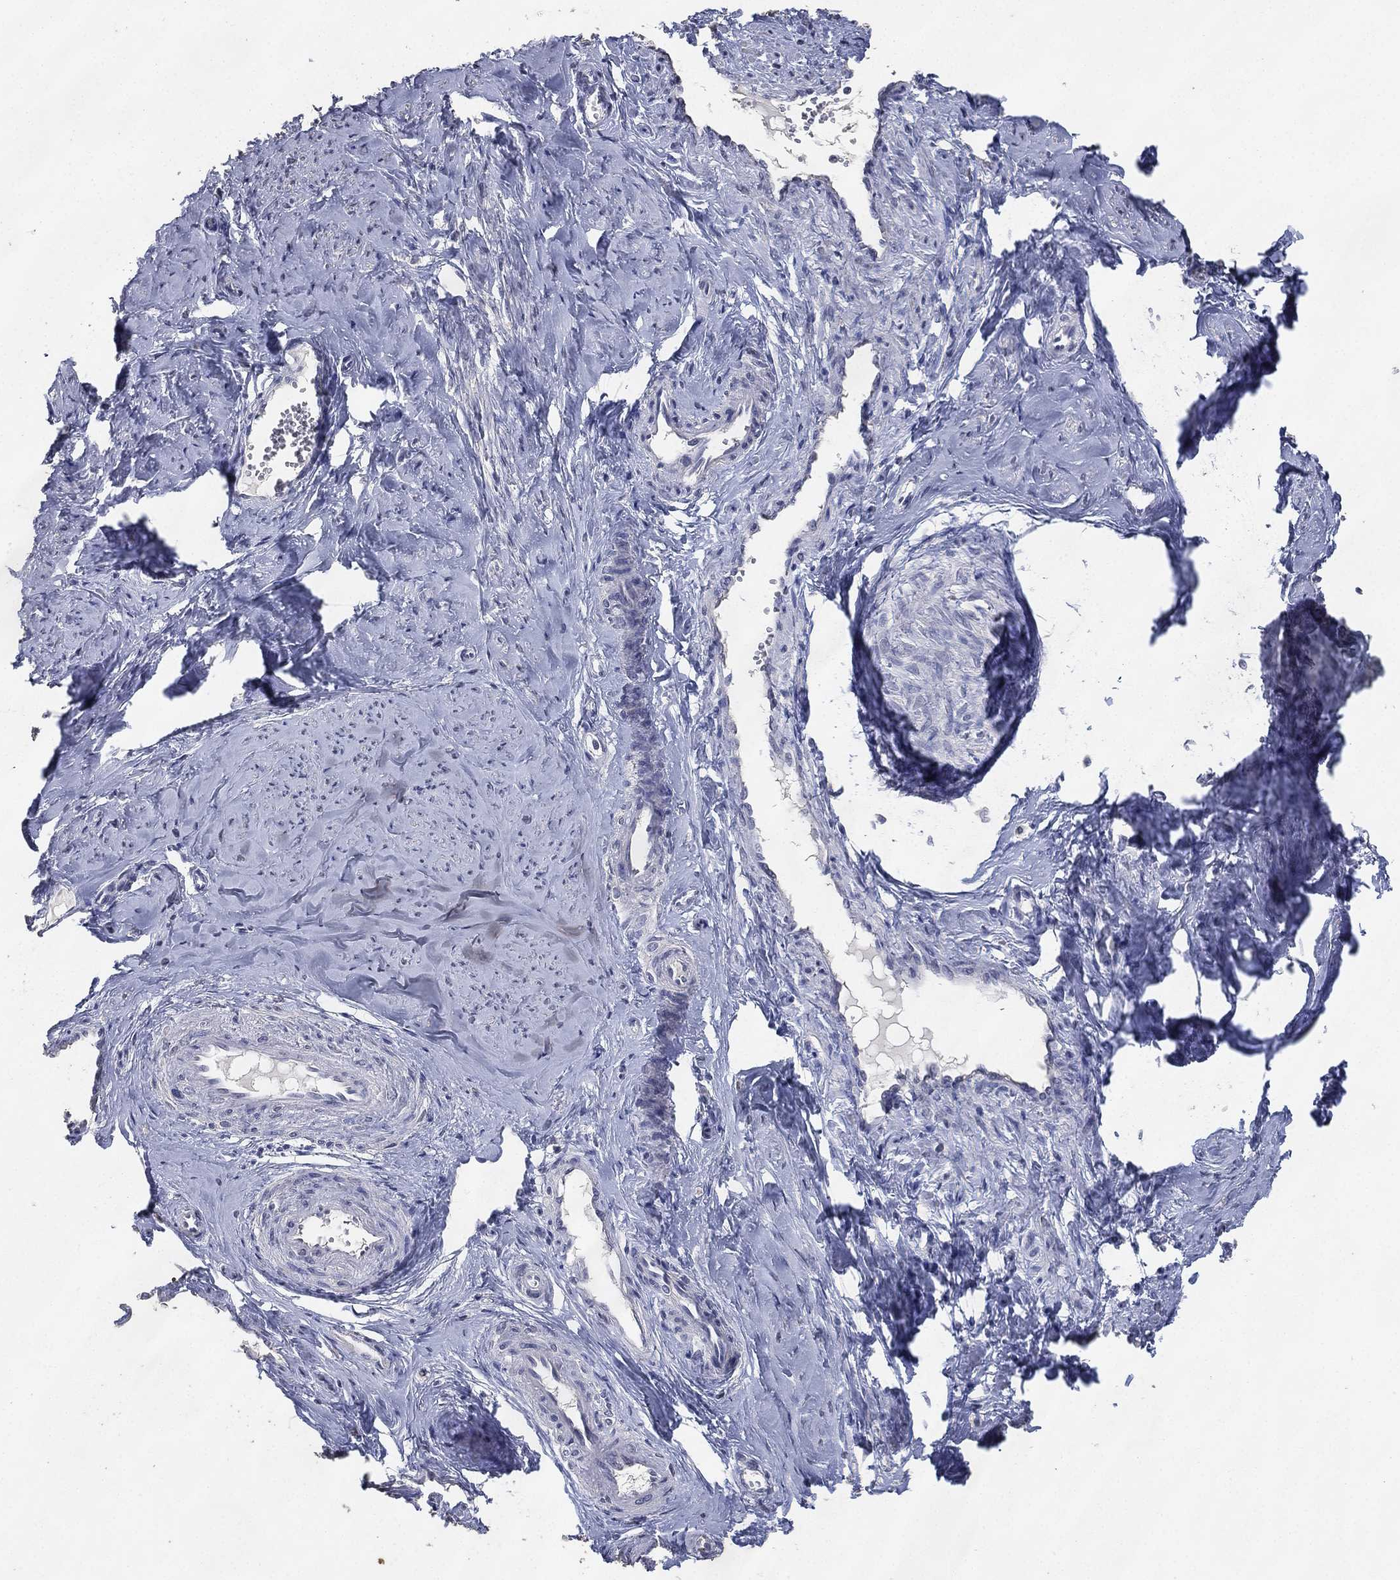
{"staining": {"intensity": "negative", "quantity": "none", "location": "none"}, "tissue": "smooth muscle", "cell_type": "Smooth muscle cells", "image_type": "normal", "snomed": [{"axis": "morphology", "description": "Normal tissue, NOS"}, {"axis": "topography", "description": "Smooth muscle"}], "caption": "Immunohistochemistry photomicrograph of normal smooth muscle: smooth muscle stained with DAB reveals no significant protein positivity in smooth muscle cells.", "gene": "DSG1", "patient": {"sex": "female", "age": 48}}